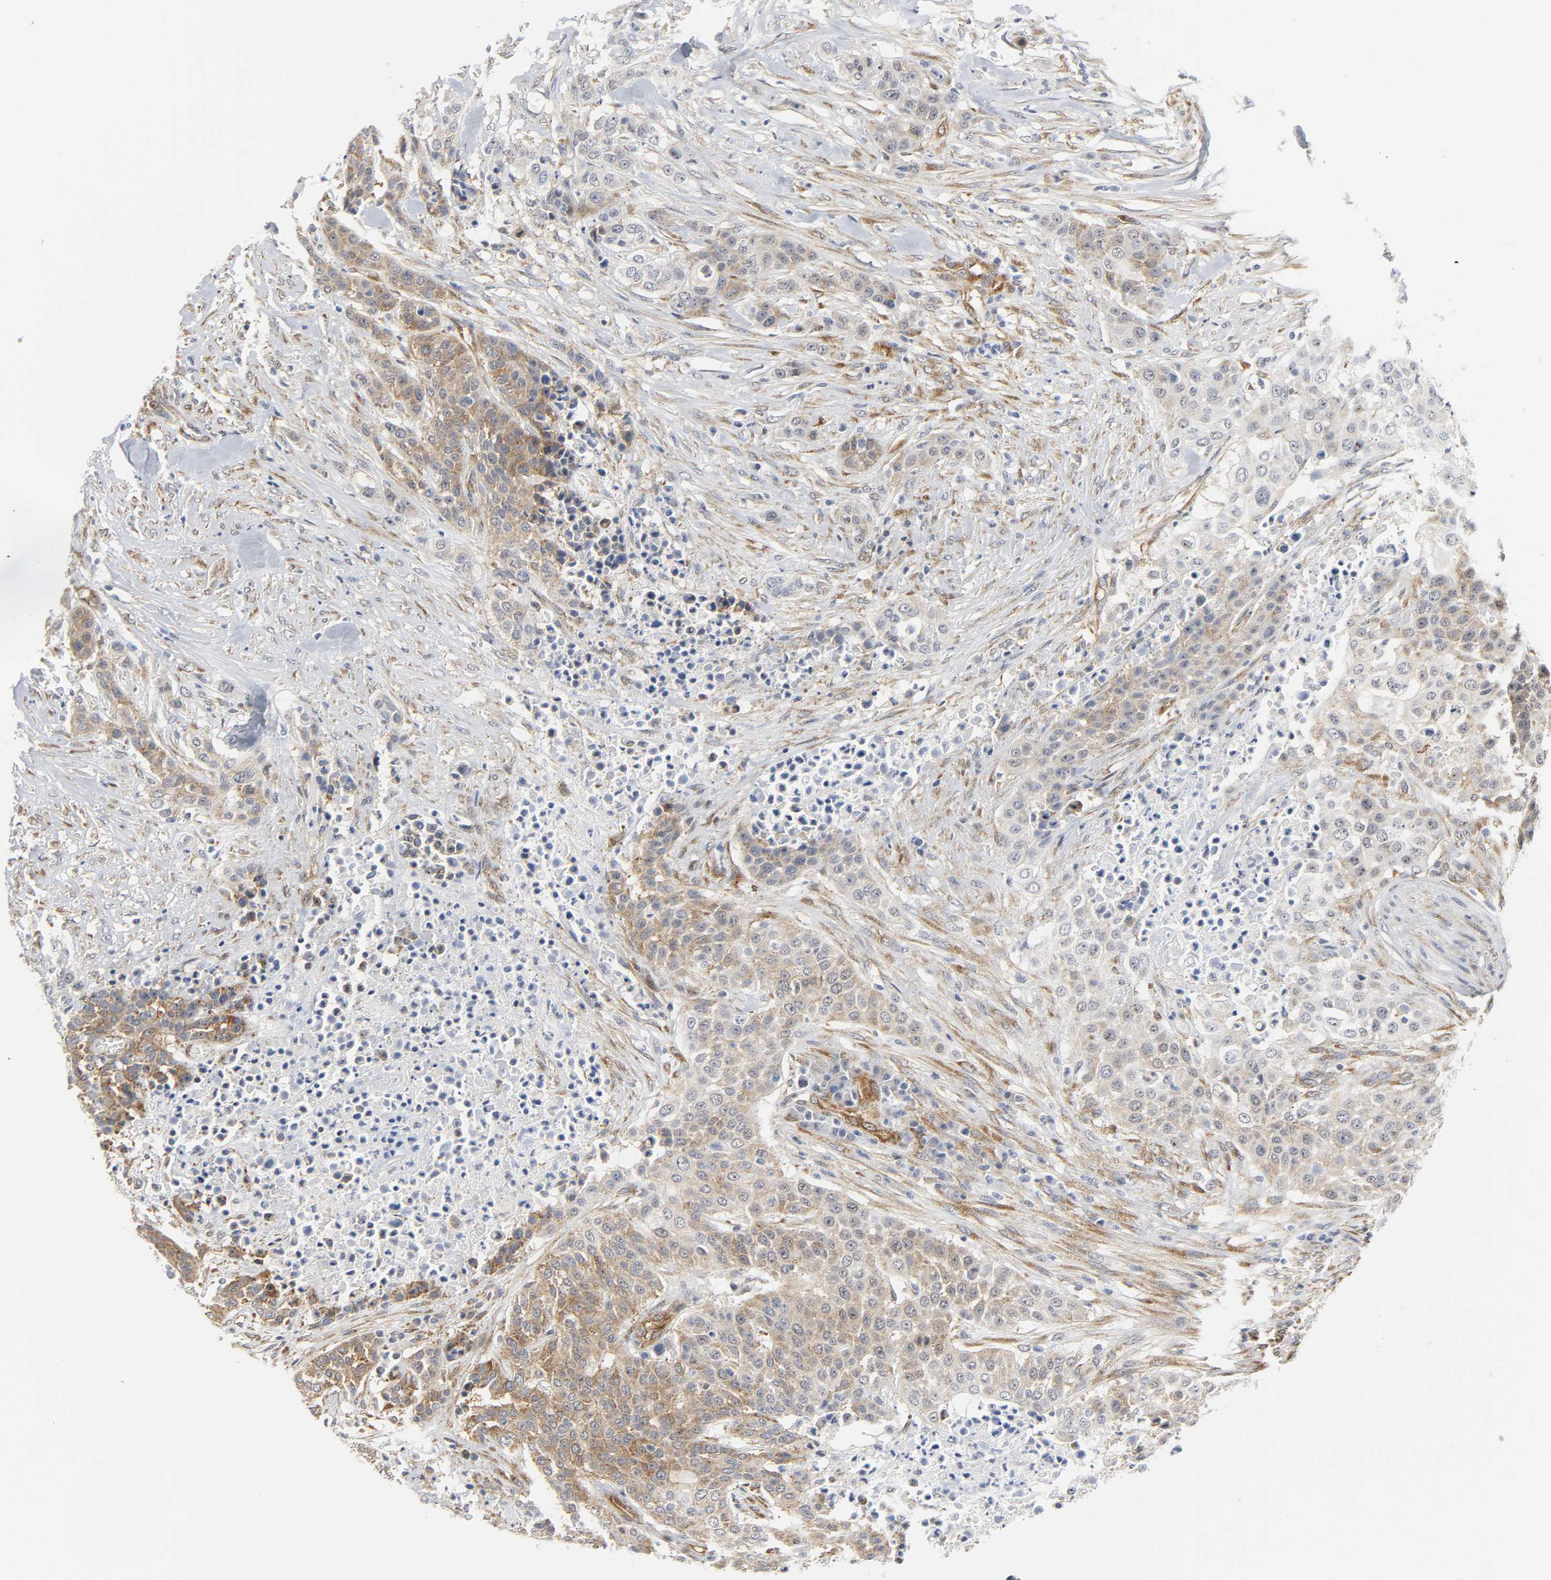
{"staining": {"intensity": "moderate", "quantity": ">75%", "location": "cytoplasmic/membranous"}, "tissue": "urothelial cancer", "cell_type": "Tumor cells", "image_type": "cancer", "snomed": [{"axis": "morphology", "description": "Urothelial carcinoma, High grade"}, {"axis": "topography", "description": "Urinary bladder"}], "caption": "Protein expression analysis of urothelial carcinoma (high-grade) shows moderate cytoplasmic/membranous staining in approximately >75% of tumor cells.", "gene": "DOCK1", "patient": {"sex": "male", "age": 74}}